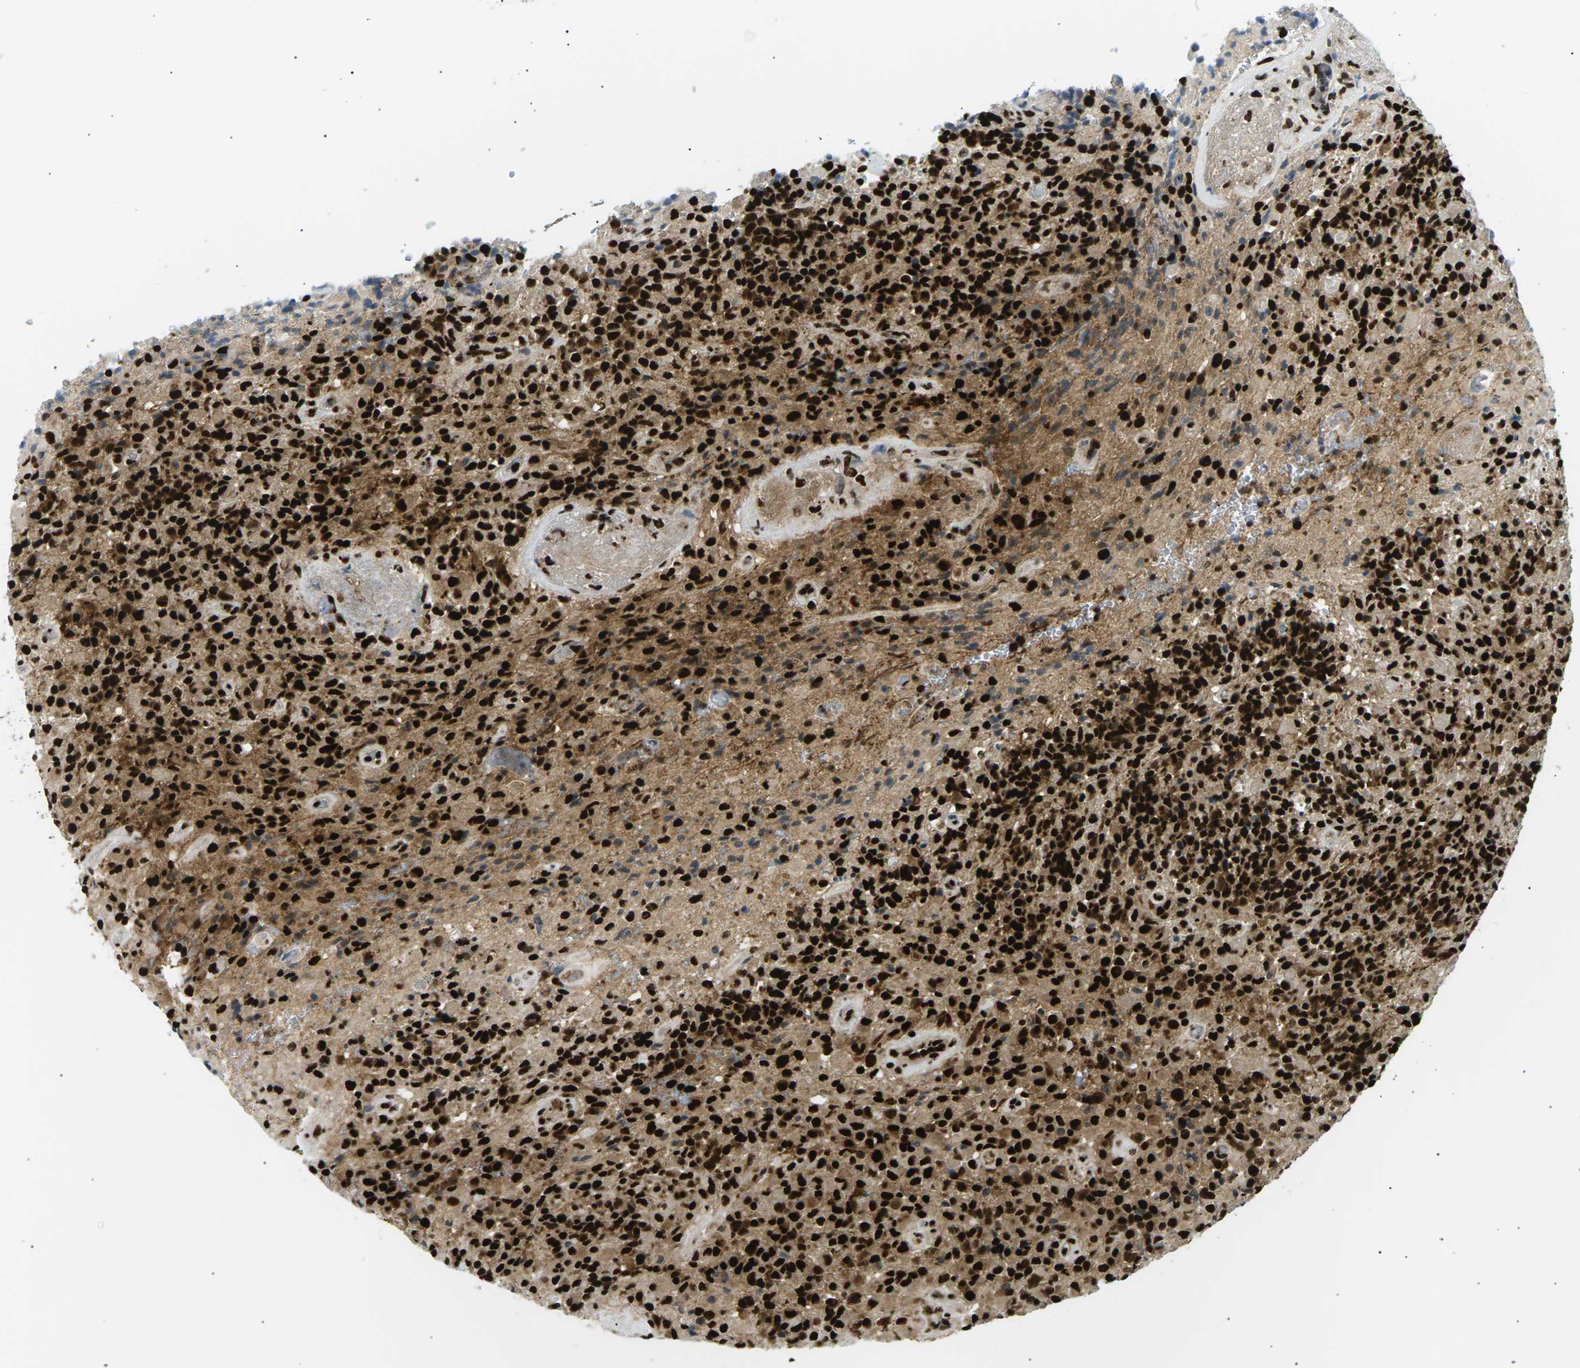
{"staining": {"intensity": "strong", "quantity": ">75%", "location": "cytoplasmic/membranous,nuclear"}, "tissue": "glioma", "cell_type": "Tumor cells", "image_type": "cancer", "snomed": [{"axis": "morphology", "description": "Glioma, malignant, High grade"}, {"axis": "topography", "description": "Brain"}], "caption": "Strong cytoplasmic/membranous and nuclear staining is present in about >75% of tumor cells in glioma. The staining was performed using DAB (3,3'-diaminobenzidine) to visualize the protein expression in brown, while the nuclei were stained in blue with hematoxylin (Magnification: 20x).", "gene": "RPA2", "patient": {"sex": "male", "age": 71}}